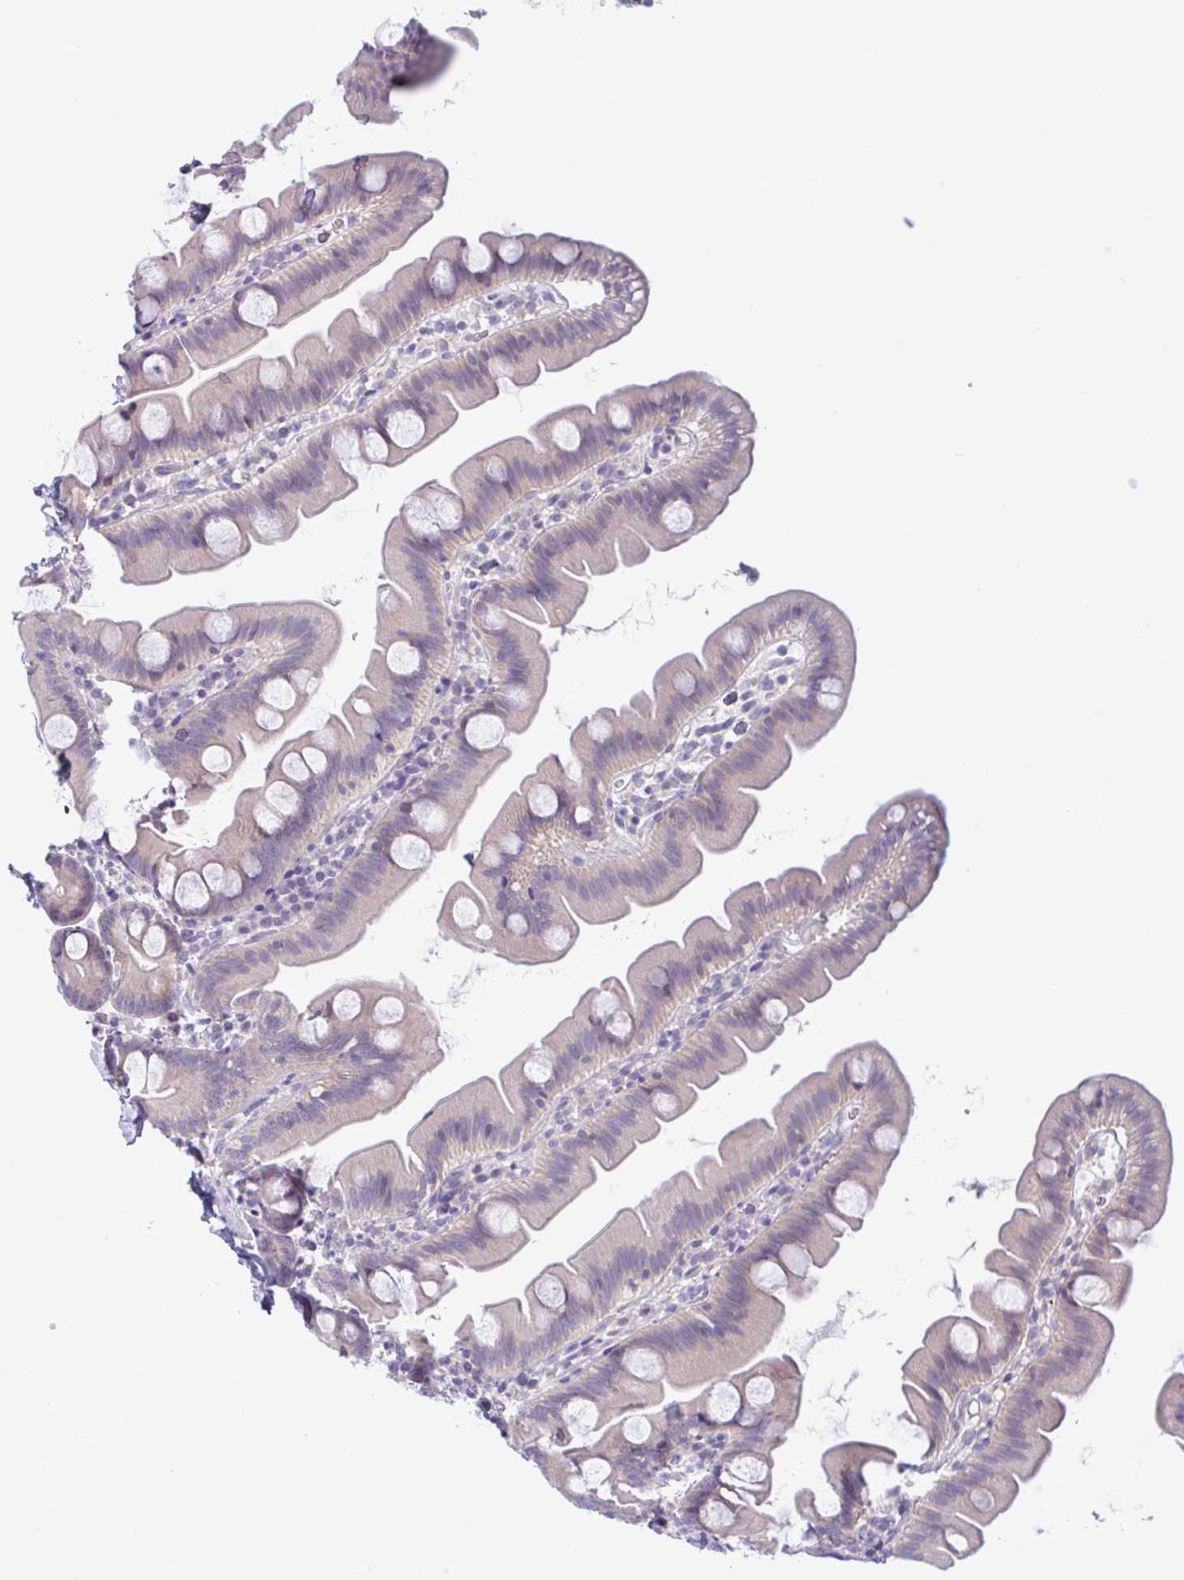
{"staining": {"intensity": "weak", "quantity": "<25%", "location": "cytoplasmic/membranous"}, "tissue": "small intestine", "cell_type": "Glandular cells", "image_type": "normal", "snomed": [{"axis": "morphology", "description": "Normal tissue, NOS"}, {"axis": "topography", "description": "Small intestine"}], "caption": "Immunohistochemistry (IHC) photomicrograph of benign small intestine: human small intestine stained with DAB displays no significant protein staining in glandular cells.", "gene": "NAA30", "patient": {"sex": "female", "age": 68}}